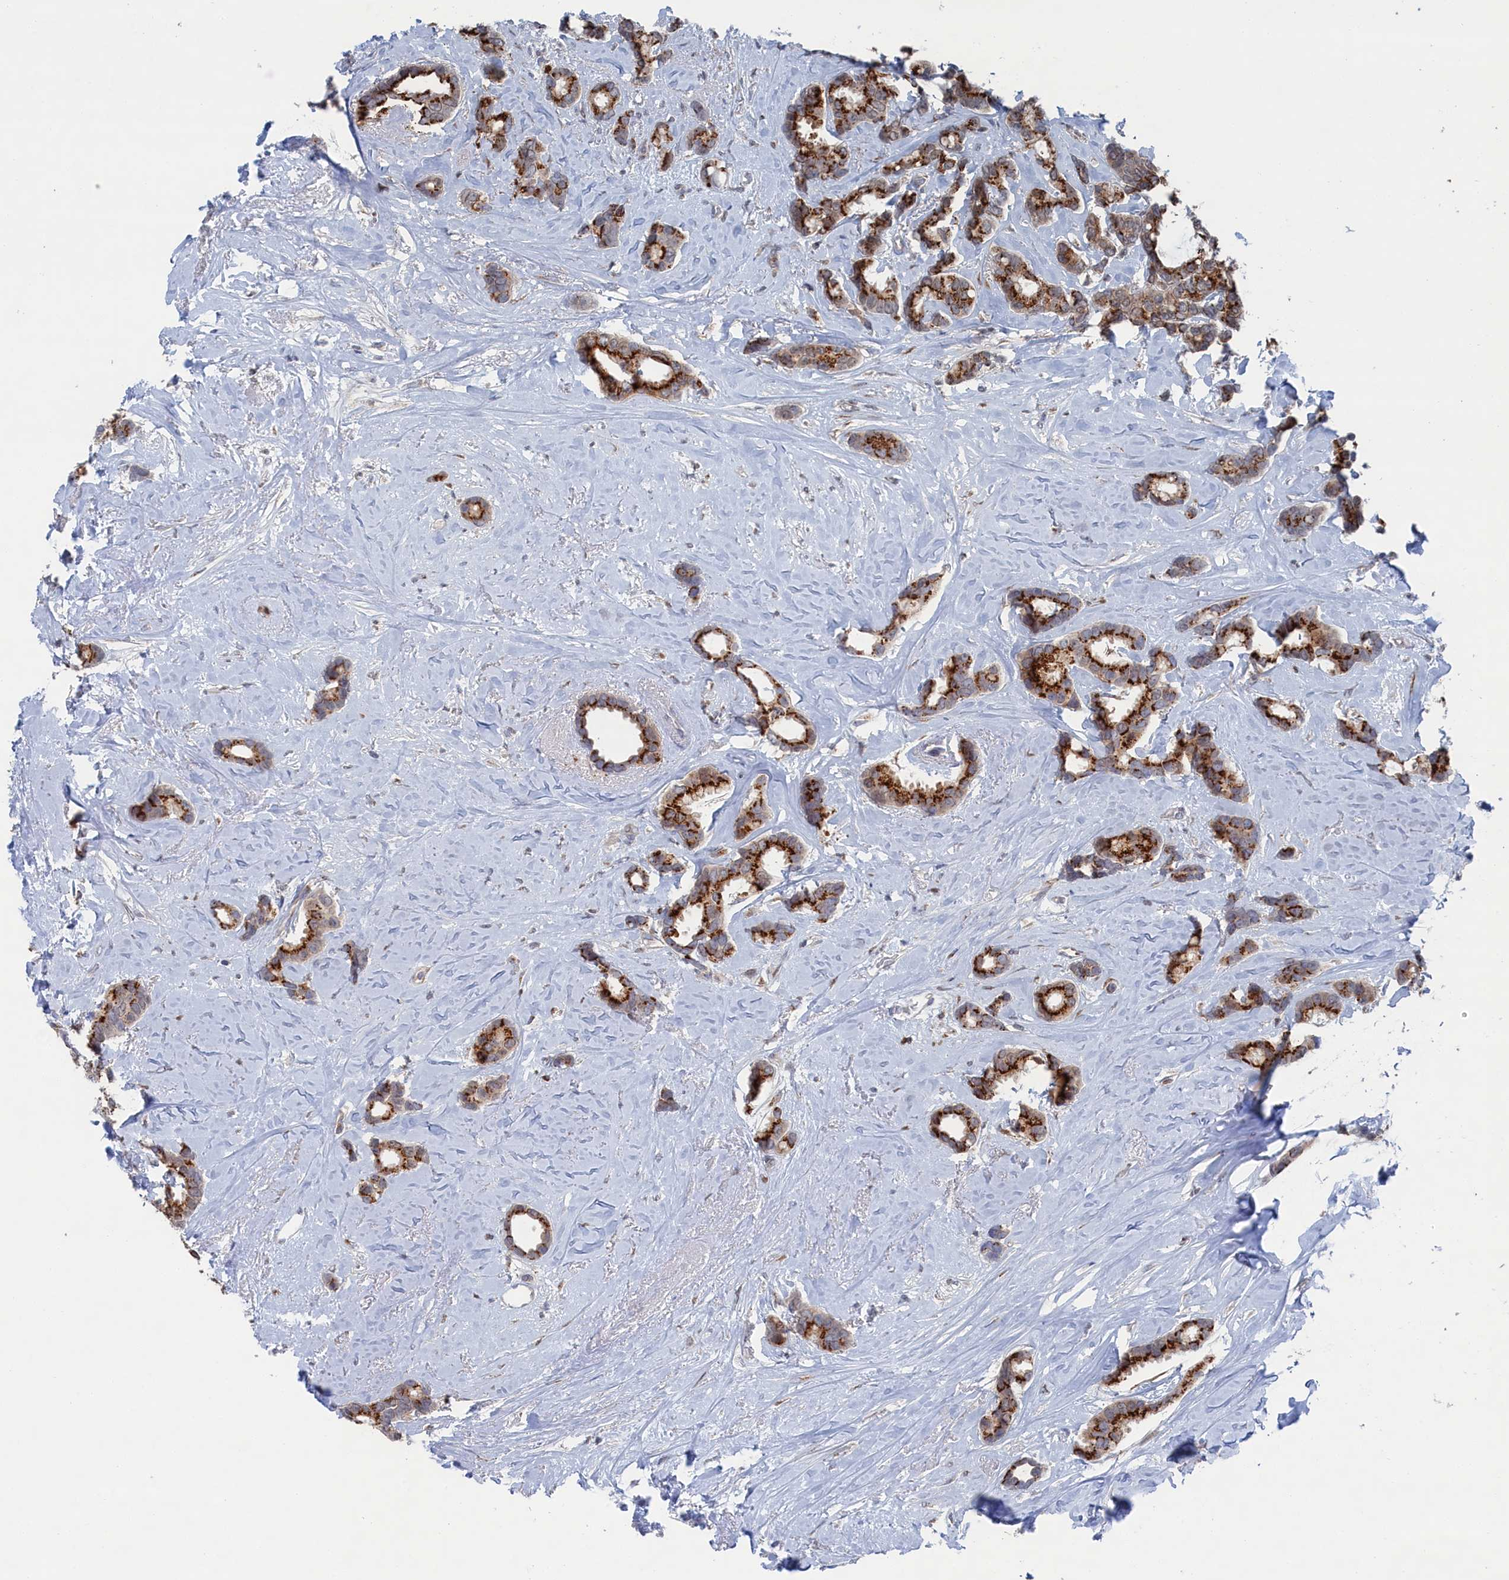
{"staining": {"intensity": "strong", "quantity": ">75%", "location": "cytoplasmic/membranous"}, "tissue": "breast cancer", "cell_type": "Tumor cells", "image_type": "cancer", "snomed": [{"axis": "morphology", "description": "Duct carcinoma"}, {"axis": "topography", "description": "Breast"}], "caption": "IHC (DAB) staining of human infiltrating ductal carcinoma (breast) shows strong cytoplasmic/membranous protein staining in about >75% of tumor cells. The protein is shown in brown color, while the nuclei are stained blue.", "gene": "IRX1", "patient": {"sex": "female", "age": 87}}